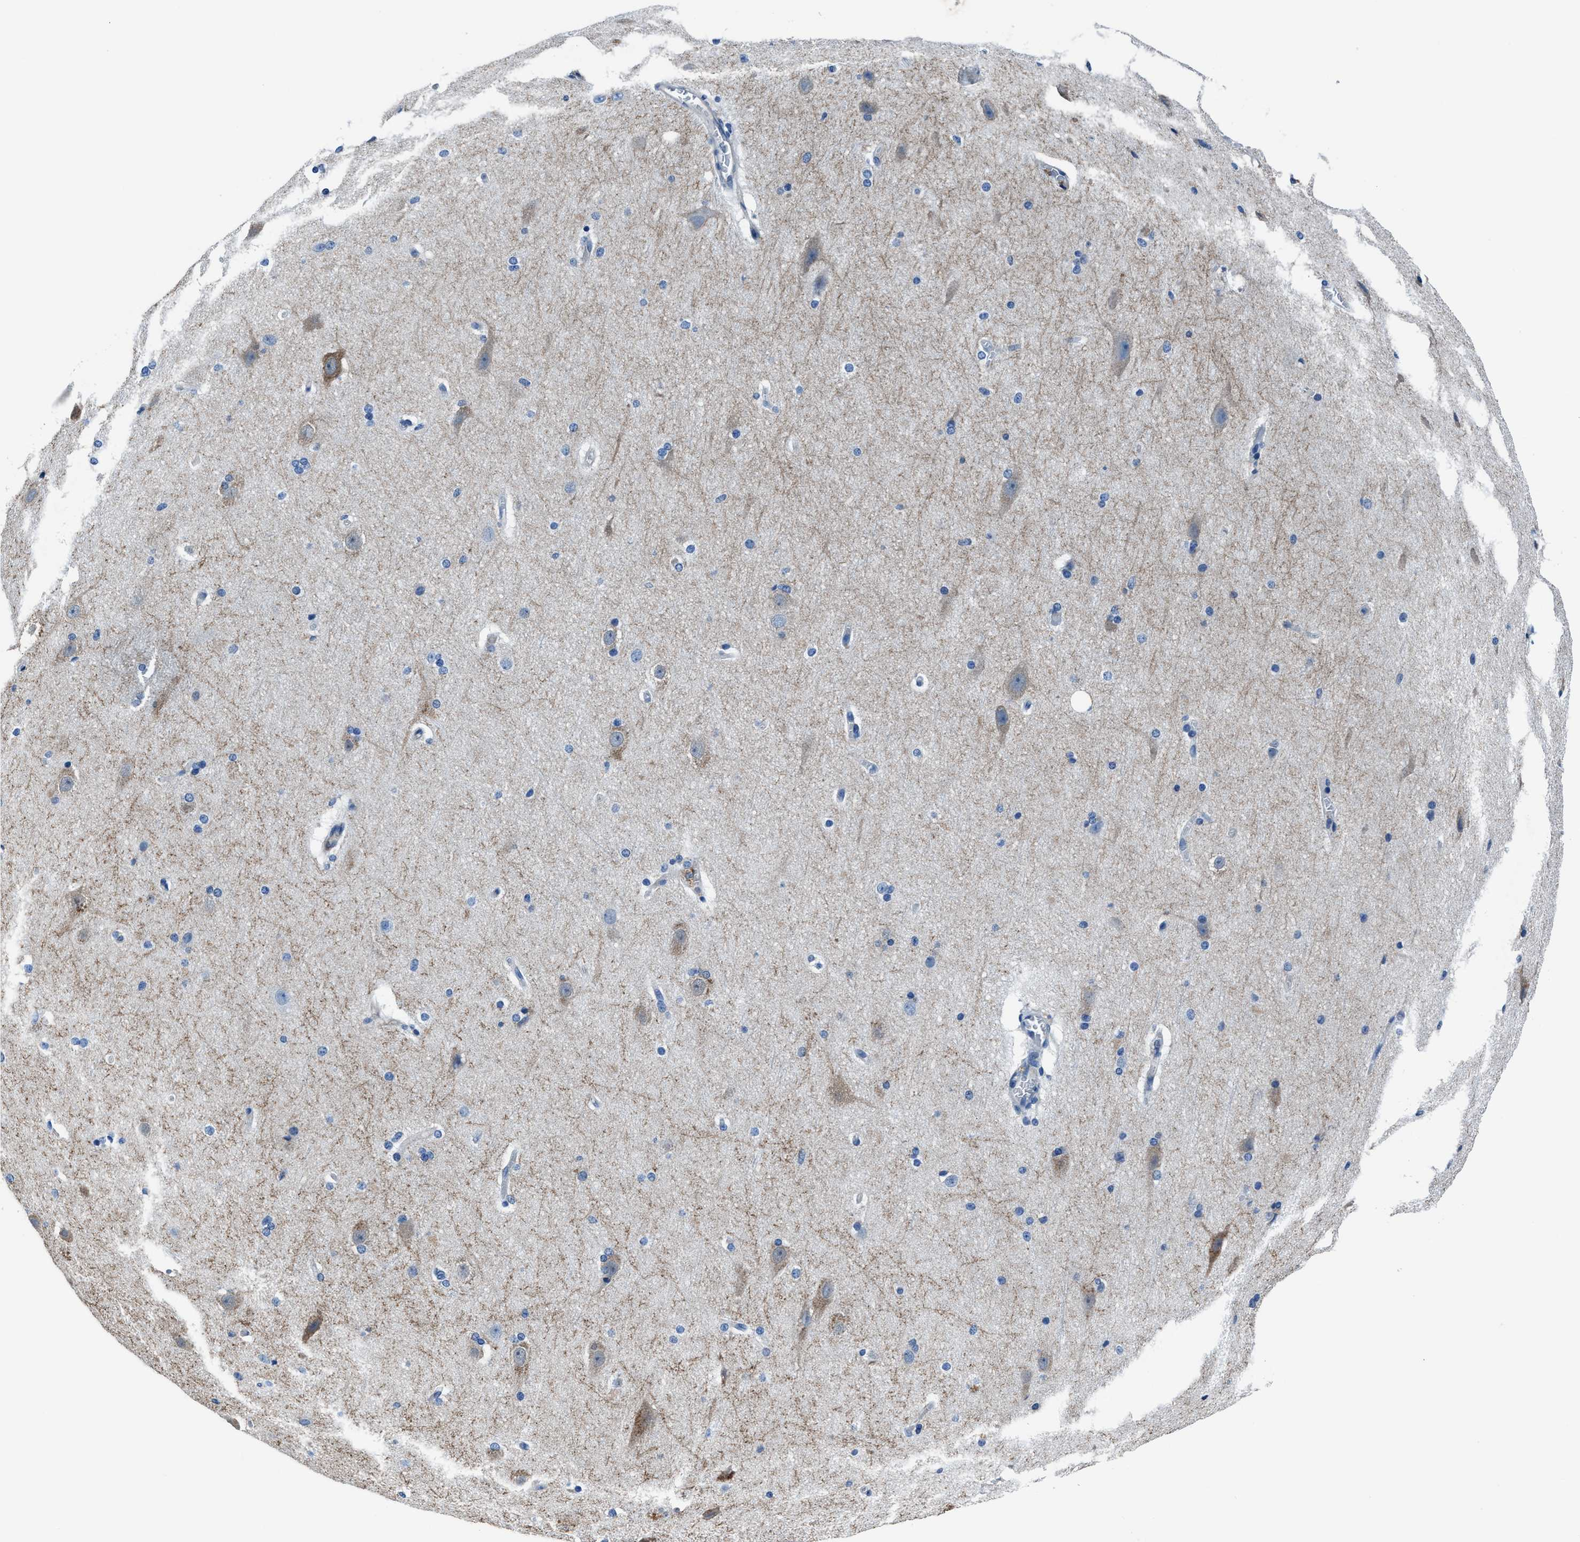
{"staining": {"intensity": "negative", "quantity": "none", "location": "none"}, "tissue": "cerebral cortex", "cell_type": "Endothelial cells", "image_type": "normal", "snomed": [{"axis": "morphology", "description": "Normal tissue, NOS"}, {"axis": "topography", "description": "Cerebral cortex"}, {"axis": "topography", "description": "Hippocampus"}], "caption": "IHC micrograph of unremarkable cerebral cortex stained for a protein (brown), which demonstrates no positivity in endothelial cells.", "gene": "LMO7", "patient": {"sex": "female", "age": 19}}